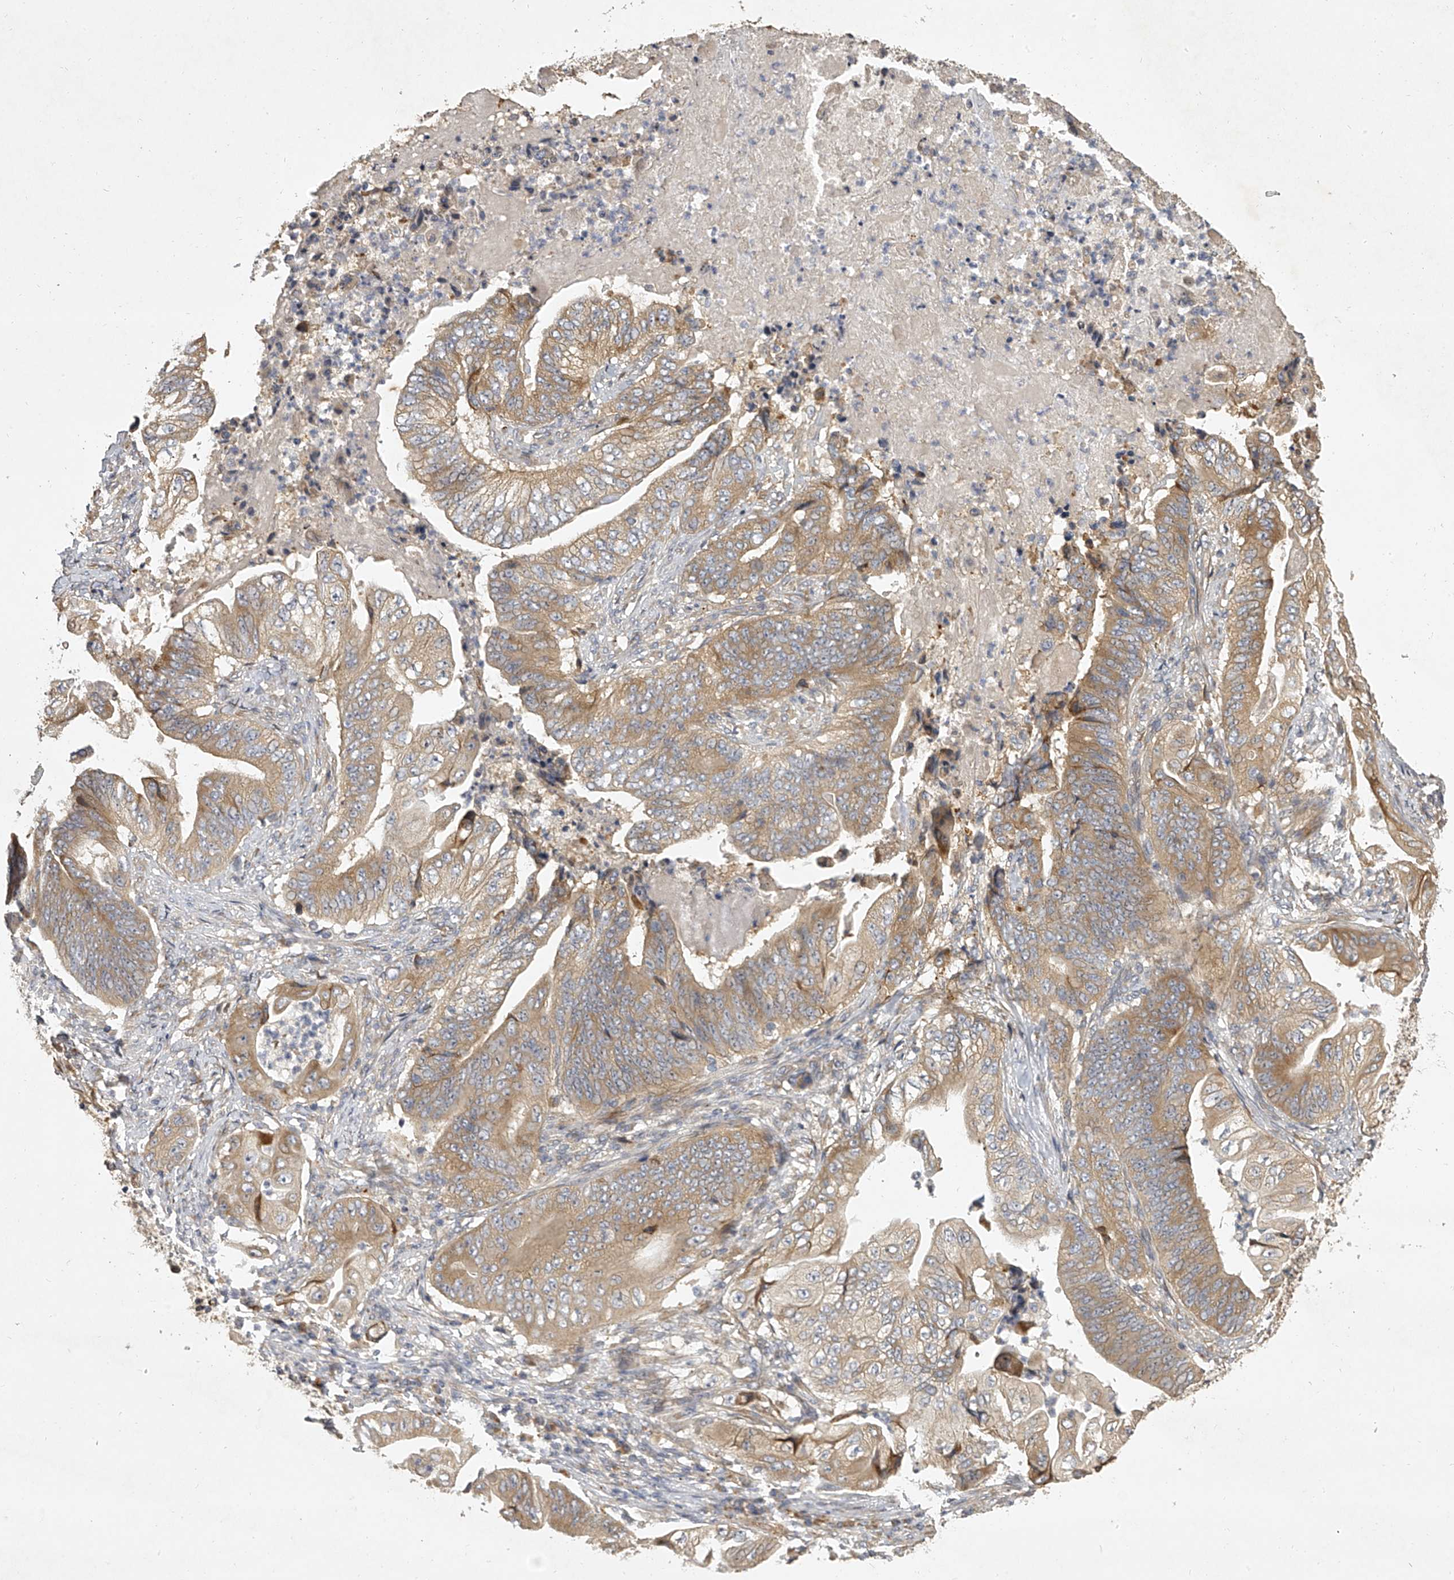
{"staining": {"intensity": "moderate", "quantity": ">75%", "location": "cytoplasmic/membranous"}, "tissue": "stomach cancer", "cell_type": "Tumor cells", "image_type": "cancer", "snomed": [{"axis": "morphology", "description": "Adenocarcinoma, NOS"}, {"axis": "topography", "description": "Stomach"}], "caption": "A brown stain labels moderate cytoplasmic/membranous staining of a protein in human stomach adenocarcinoma tumor cells.", "gene": "DOCK9", "patient": {"sex": "female", "age": 73}}